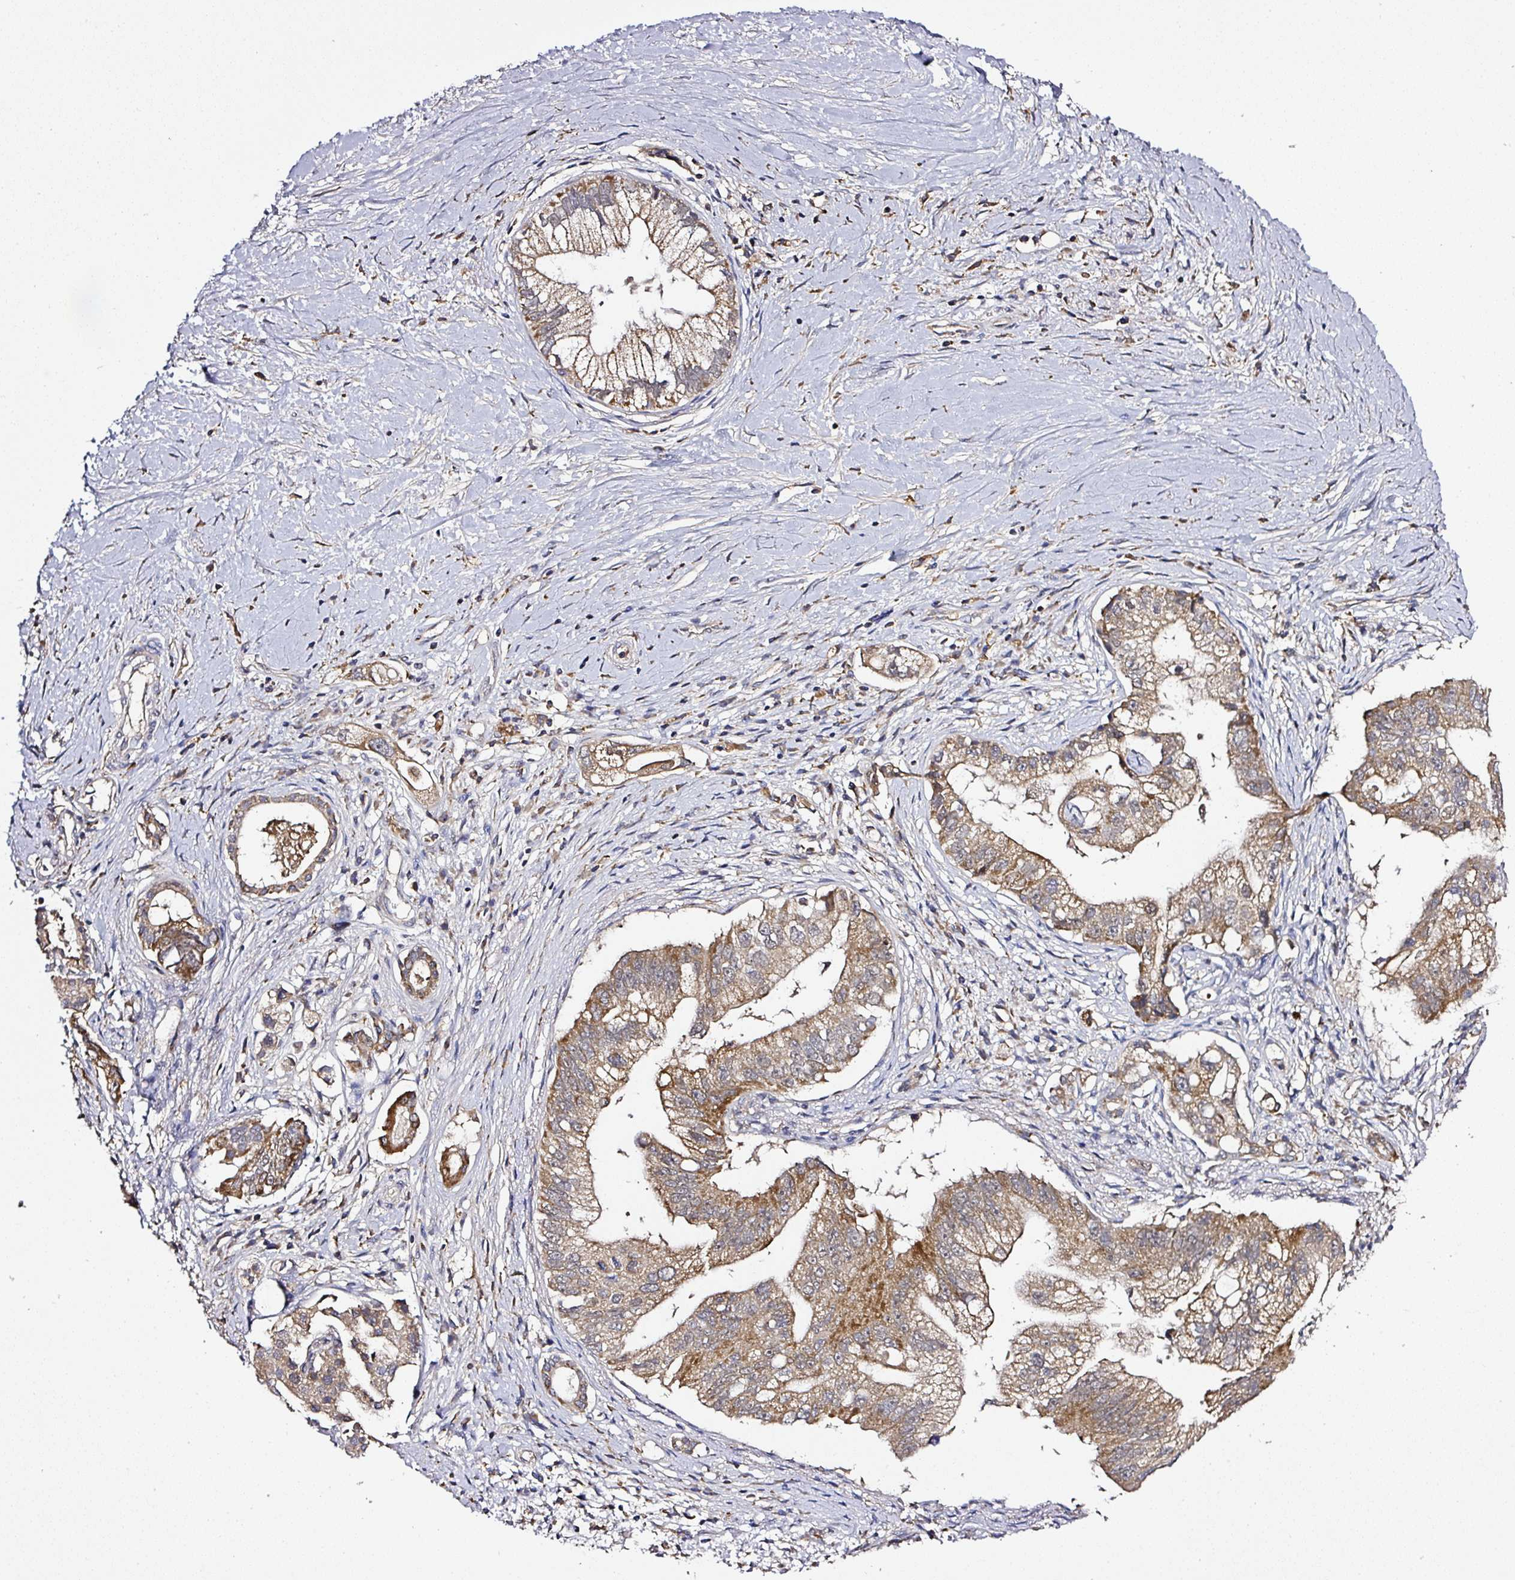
{"staining": {"intensity": "moderate", "quantity": ">75%", "location": "cytoplasmic/membranous"}, "tissue": "pancreatic cancer", "cell_type": "Tumor cells", "image_type": "cancer", "snomed": [{"axis": "morphology", "description": "Adenocarcinoma, NOS"}, {"axis": "topography", "description": "Pancreas"}], "caption": "Adenocarcinoma (pancreatic) stained with a protein marker exhibits moderate staining in tumor cells.", "gene": "ZNF513", "patient": {"sex": "male", "age": 70}}